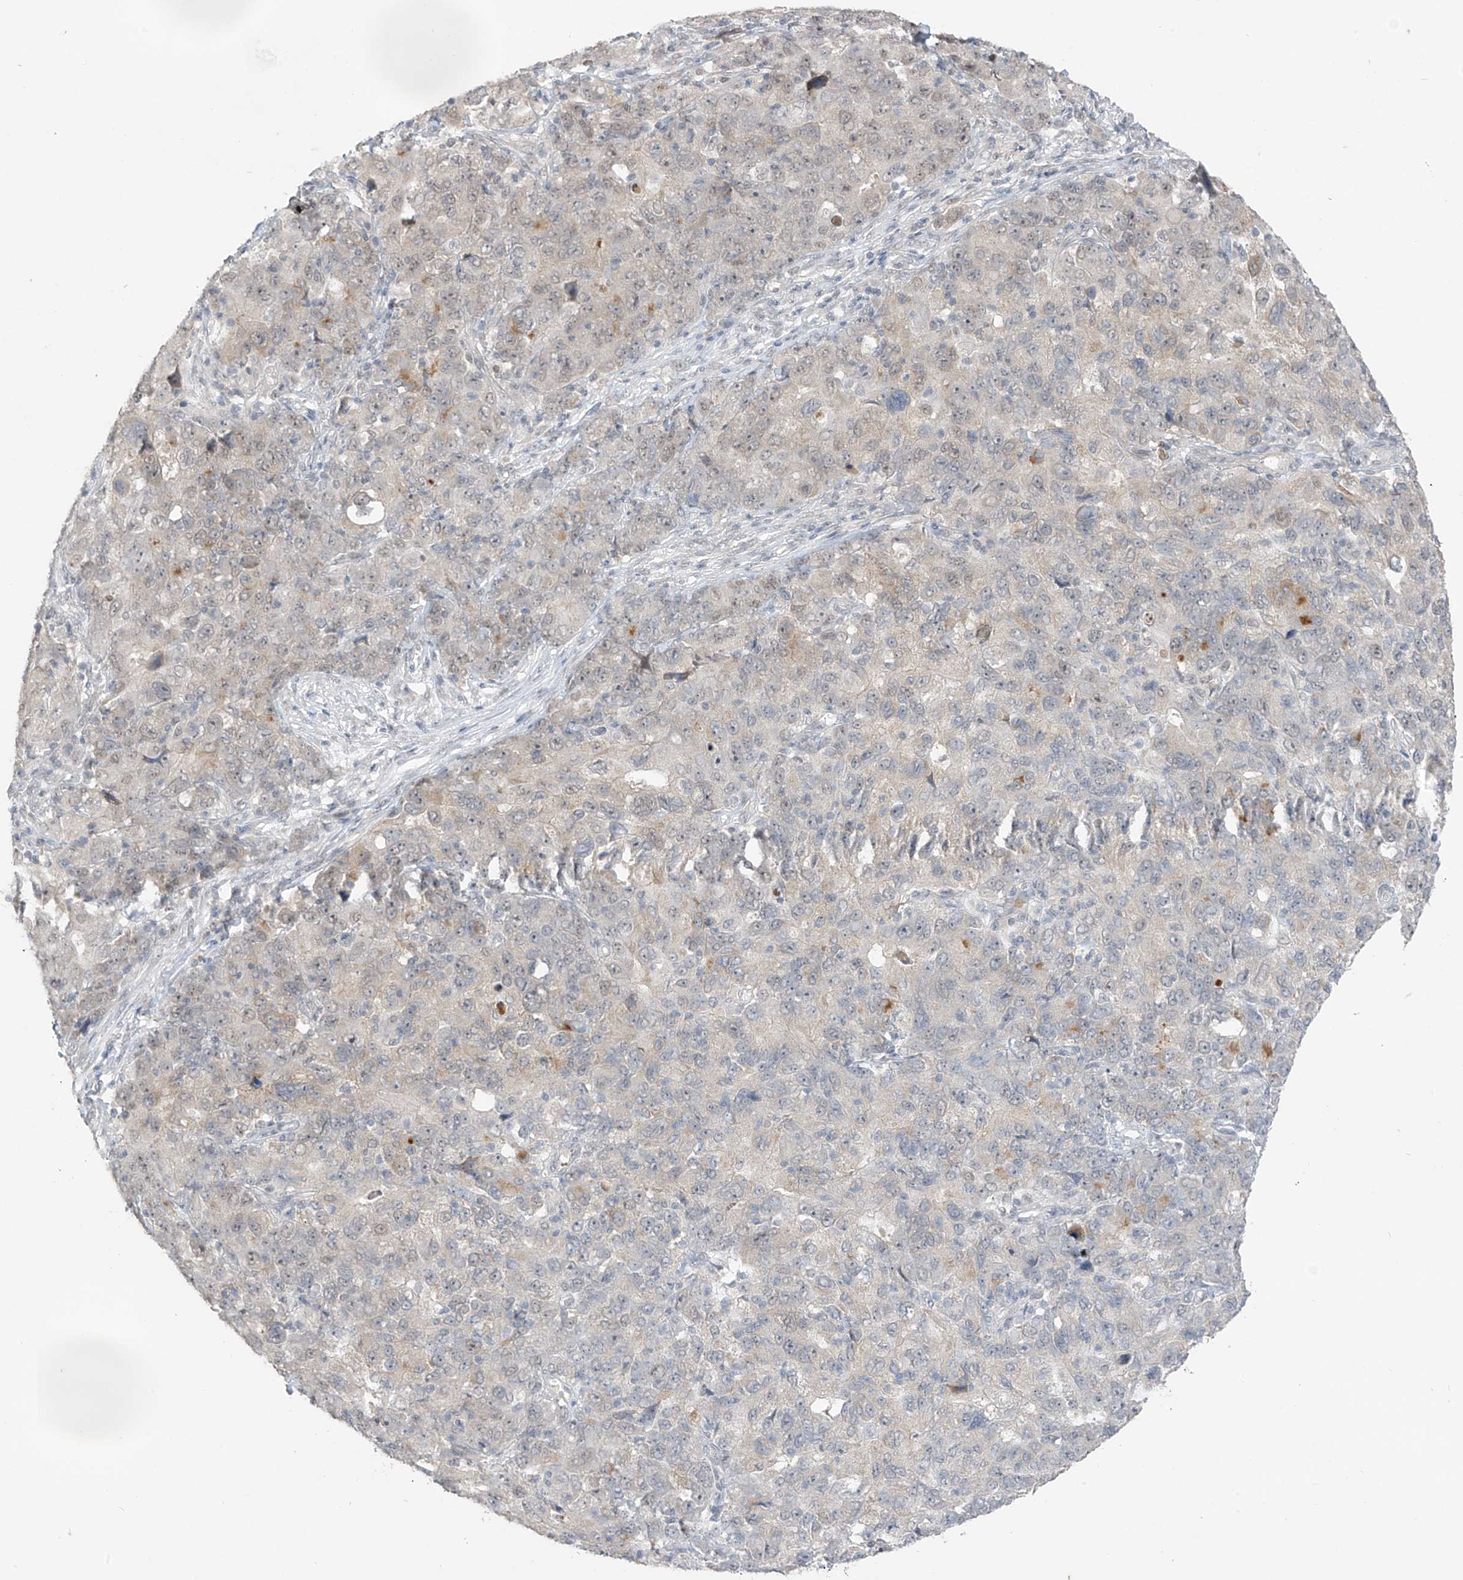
{"staining": {"intensity": "negative", "quantity": "none", "location": "none"}, "tissue": "ovarian cancer", "cell_type": "Tumor cells", "image_type": "cancer", "snomed": [{"axis": "morphology", "description": "Carcinoma, endometroid"}, {"axis": "topography", "description": "Ovary"}], "caption": "Immunohistochemistry photomicrograph of neoplastic tissue: human ovarian cancer stained with DAB (3,3'-diaminobenzidine) demonstrates no significant protein staining in tumor cells.", "gene": "OGT", "patient": {"sex": "female", "age": 42}}